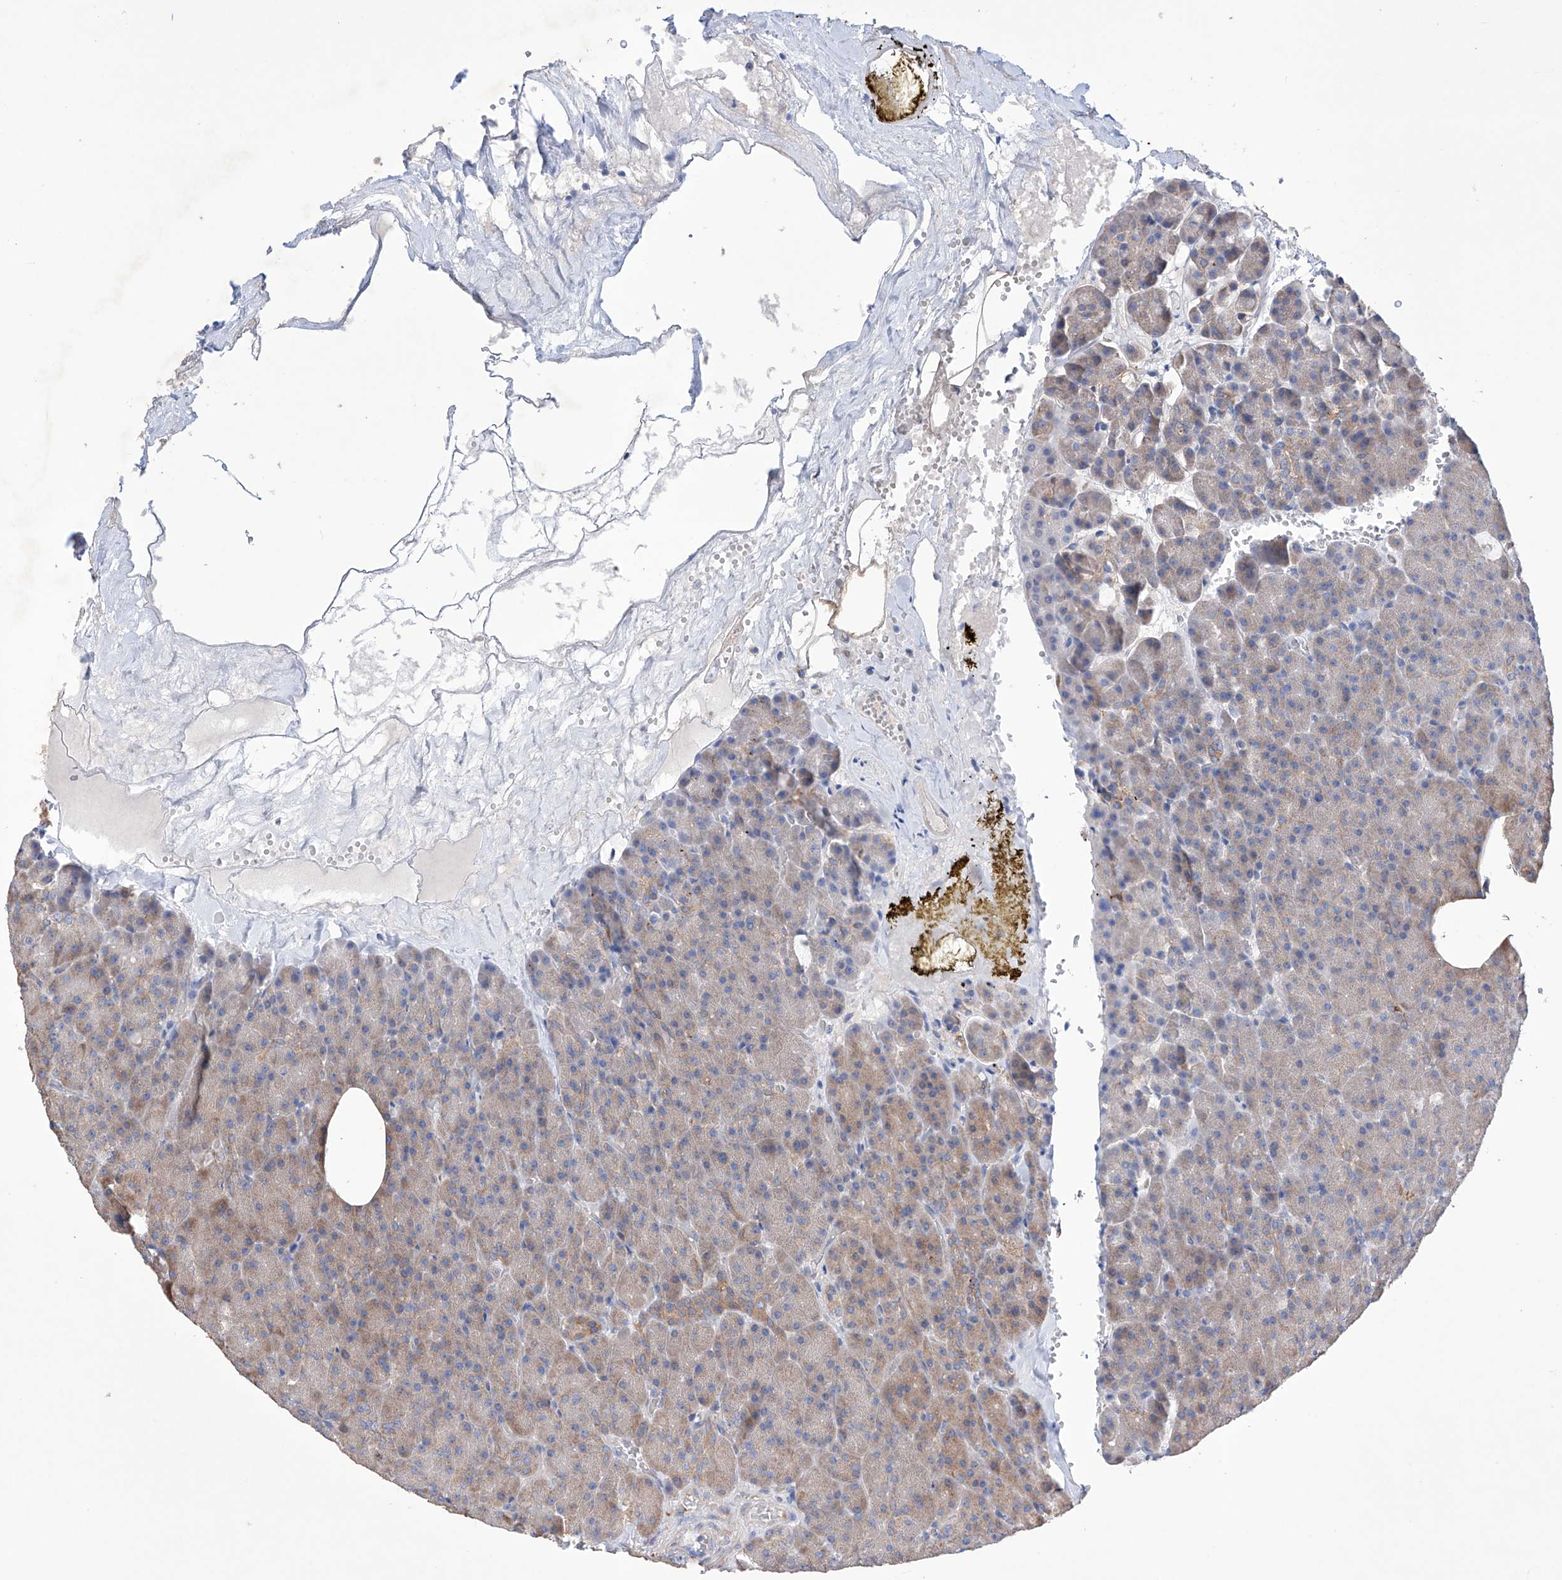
{"staining": {"intensity": "weak", "quantity": "25%-75%", "location": "cytoplasmic/membranous"}, "tissue": "pancreas", "cell_type": "Exocrine glandular cells", "image_type": "normal", "snomed": [{"axis": "morphology", "description": "Normal tissue, NOS"}, {"axis": "morphology", "description": "Carcinoid, malignant, NOS"}, {"axis": "topography", "description": "Pancreas"}], "caption": "This micrograph shows immunohistochemistry staining of normal human pancreas, with low weak cytoplasmic/membranous expression in about 25%-75% of exocrine glandular cells.", "gene": "AFG1L", "patient": {"sex": "female", "age": 35}}